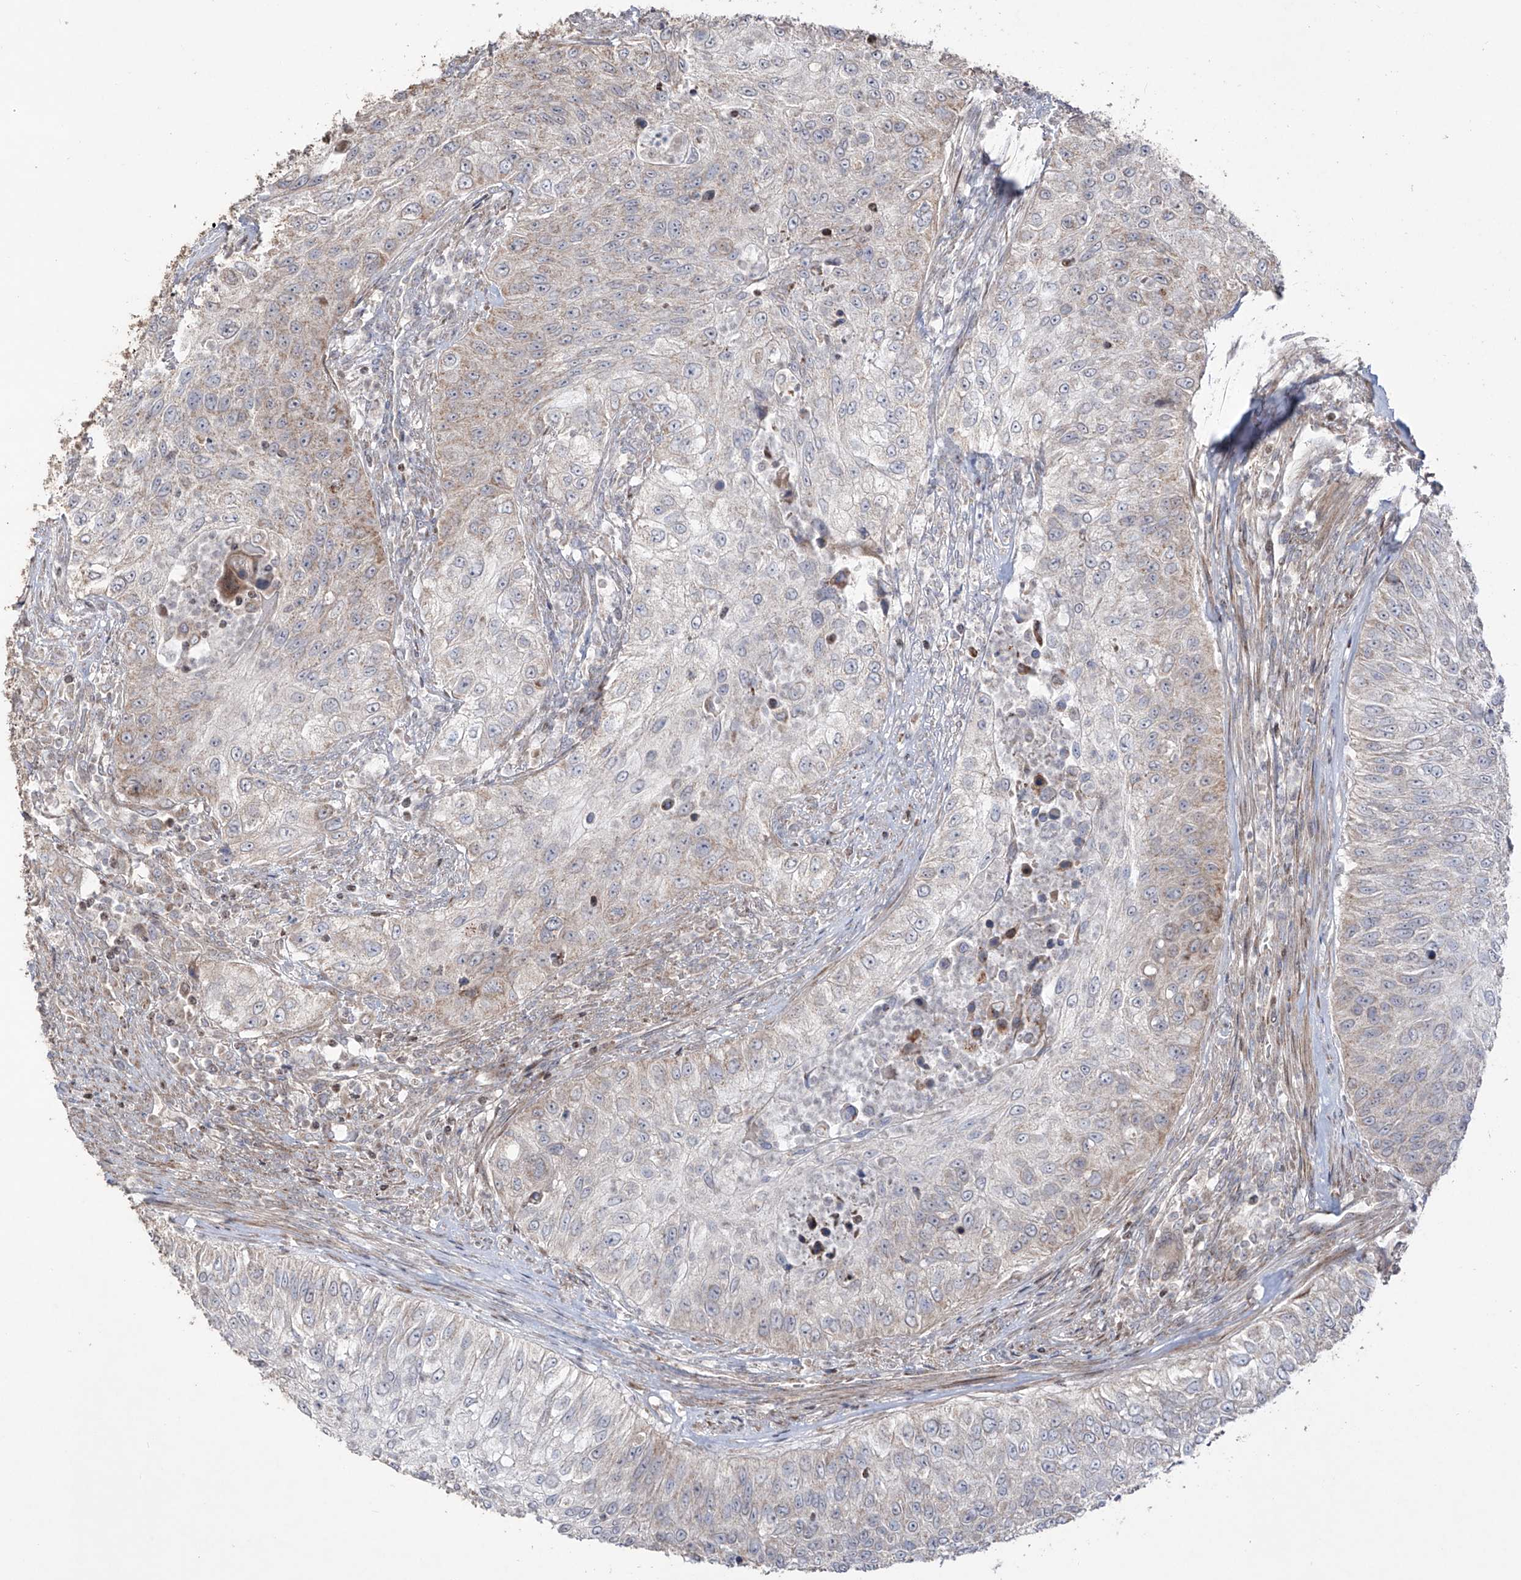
{"staining": {"intensity": "negative", "quantity": "none", "location": "none"}, "tissue": "urothelial cancer", "cell_type": "Tumor cells", "image_type": "cancer", "snomed": [{"axis": "morphology", "description": "Urothelial carcinoma, High grade"}, {"axis": "topography", "description": "Urinary bladder"}], "caption": "Immunohistochemical staining of urothelial cancer shows no significant positivity in tumor cells.", "gene": "YKT6", "patient": {"sex": "female", "age": 60}}